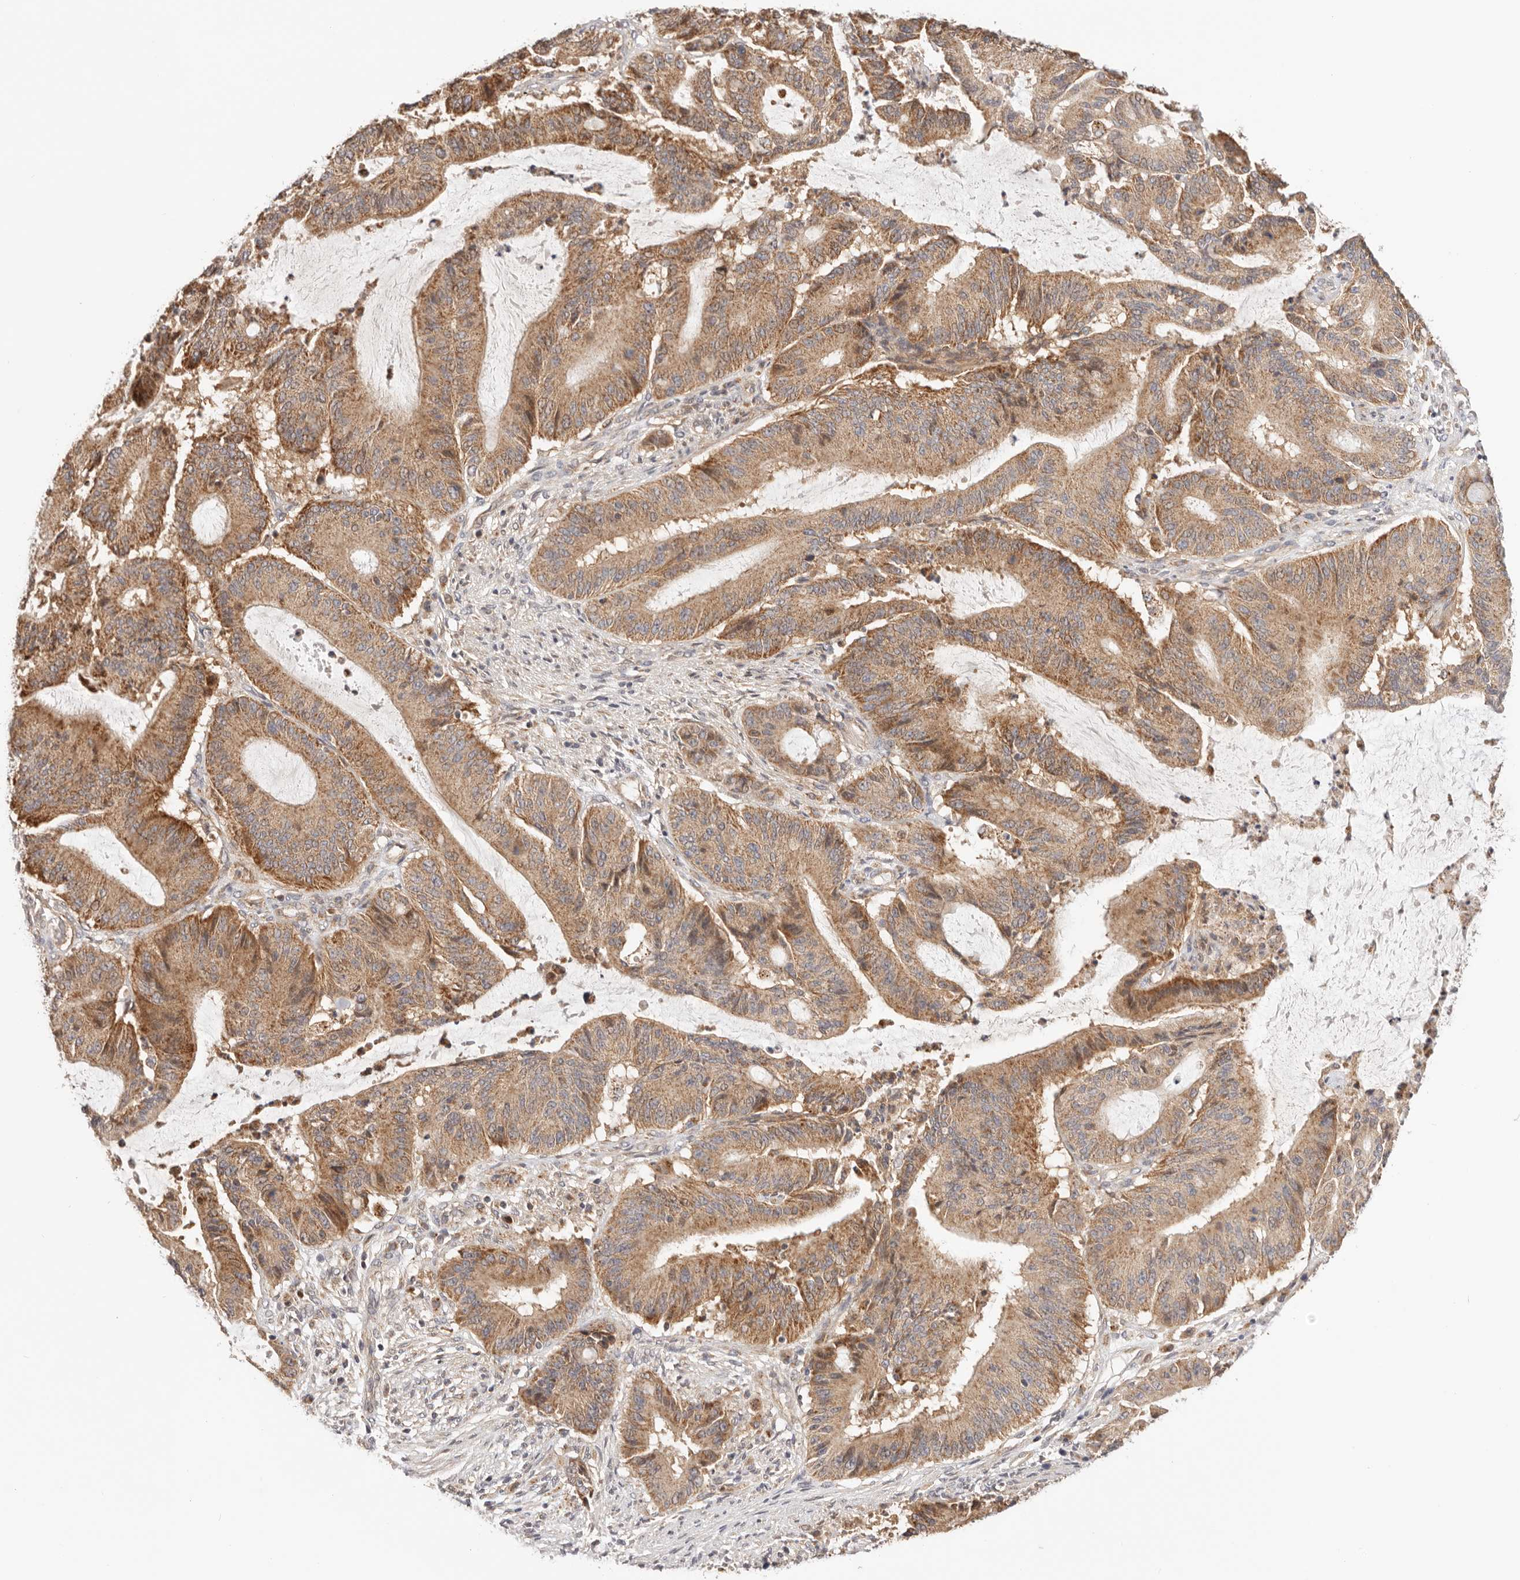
{"staining": {"intensity": "moderate", "quantity": ">75%", "location": "cytoplasmic/membranous"}, "tissue": "liver cancer", "cell_type": "Tumor cells", "image_type": "cancer", "snomed": [{"axis": "morphology", "description": "Normal tissue, NOS"}, {"axis": "morphology", "description": "Cholangiocarcinoma"}, {"axis": "topography", "description": "Liver"}, {"axis": "topography", "description": "Peripheral nerve tissue"}], "caption": "An image showing moderate cytoplasmic/membranous positivity in about >75% of tumor cells in cholangiocarcinoma (liver), as visualized by brown immunohistochemical staining.", "gene": "KCMF1", "patient": {"sex": "female", "age": 73}}